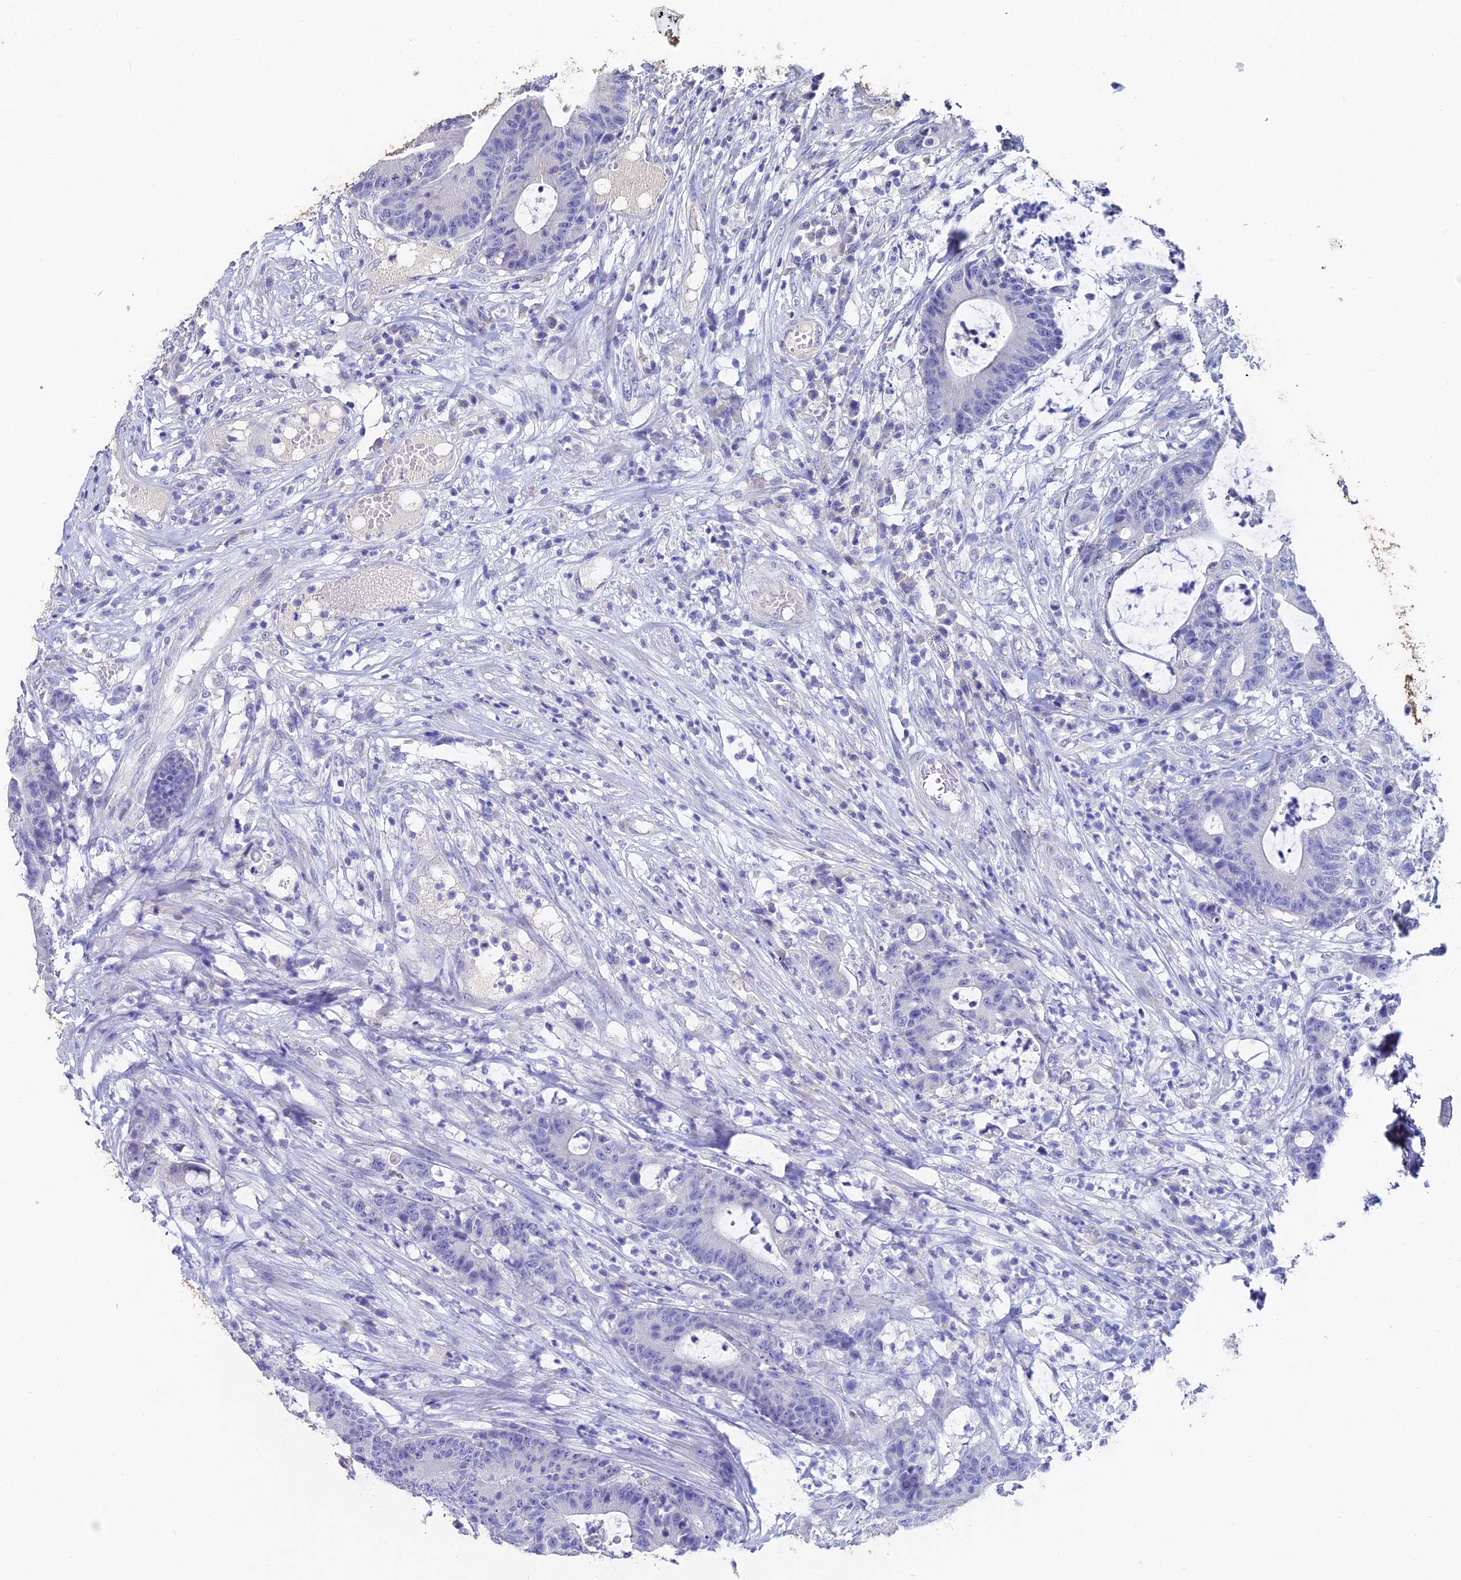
{"staining": {"intensity": "negative", "quantity": "none", "location": "none"}, "tissue": "colorectal cancer", "cell_type": "Tumor cells", "image_type": "cancer", "snomed": [{"axis": "morphology", "description": "Adenocarcinoma, NOS"}, {"axis": "topography", "description": "Colon"}], "caption": "This is an IHC micrograph of adenocarcinoma (colorectal). There is no positivity in tumor cells.", "gene": "ESRRG", "patient": {"sex": "female", "age": 84}}